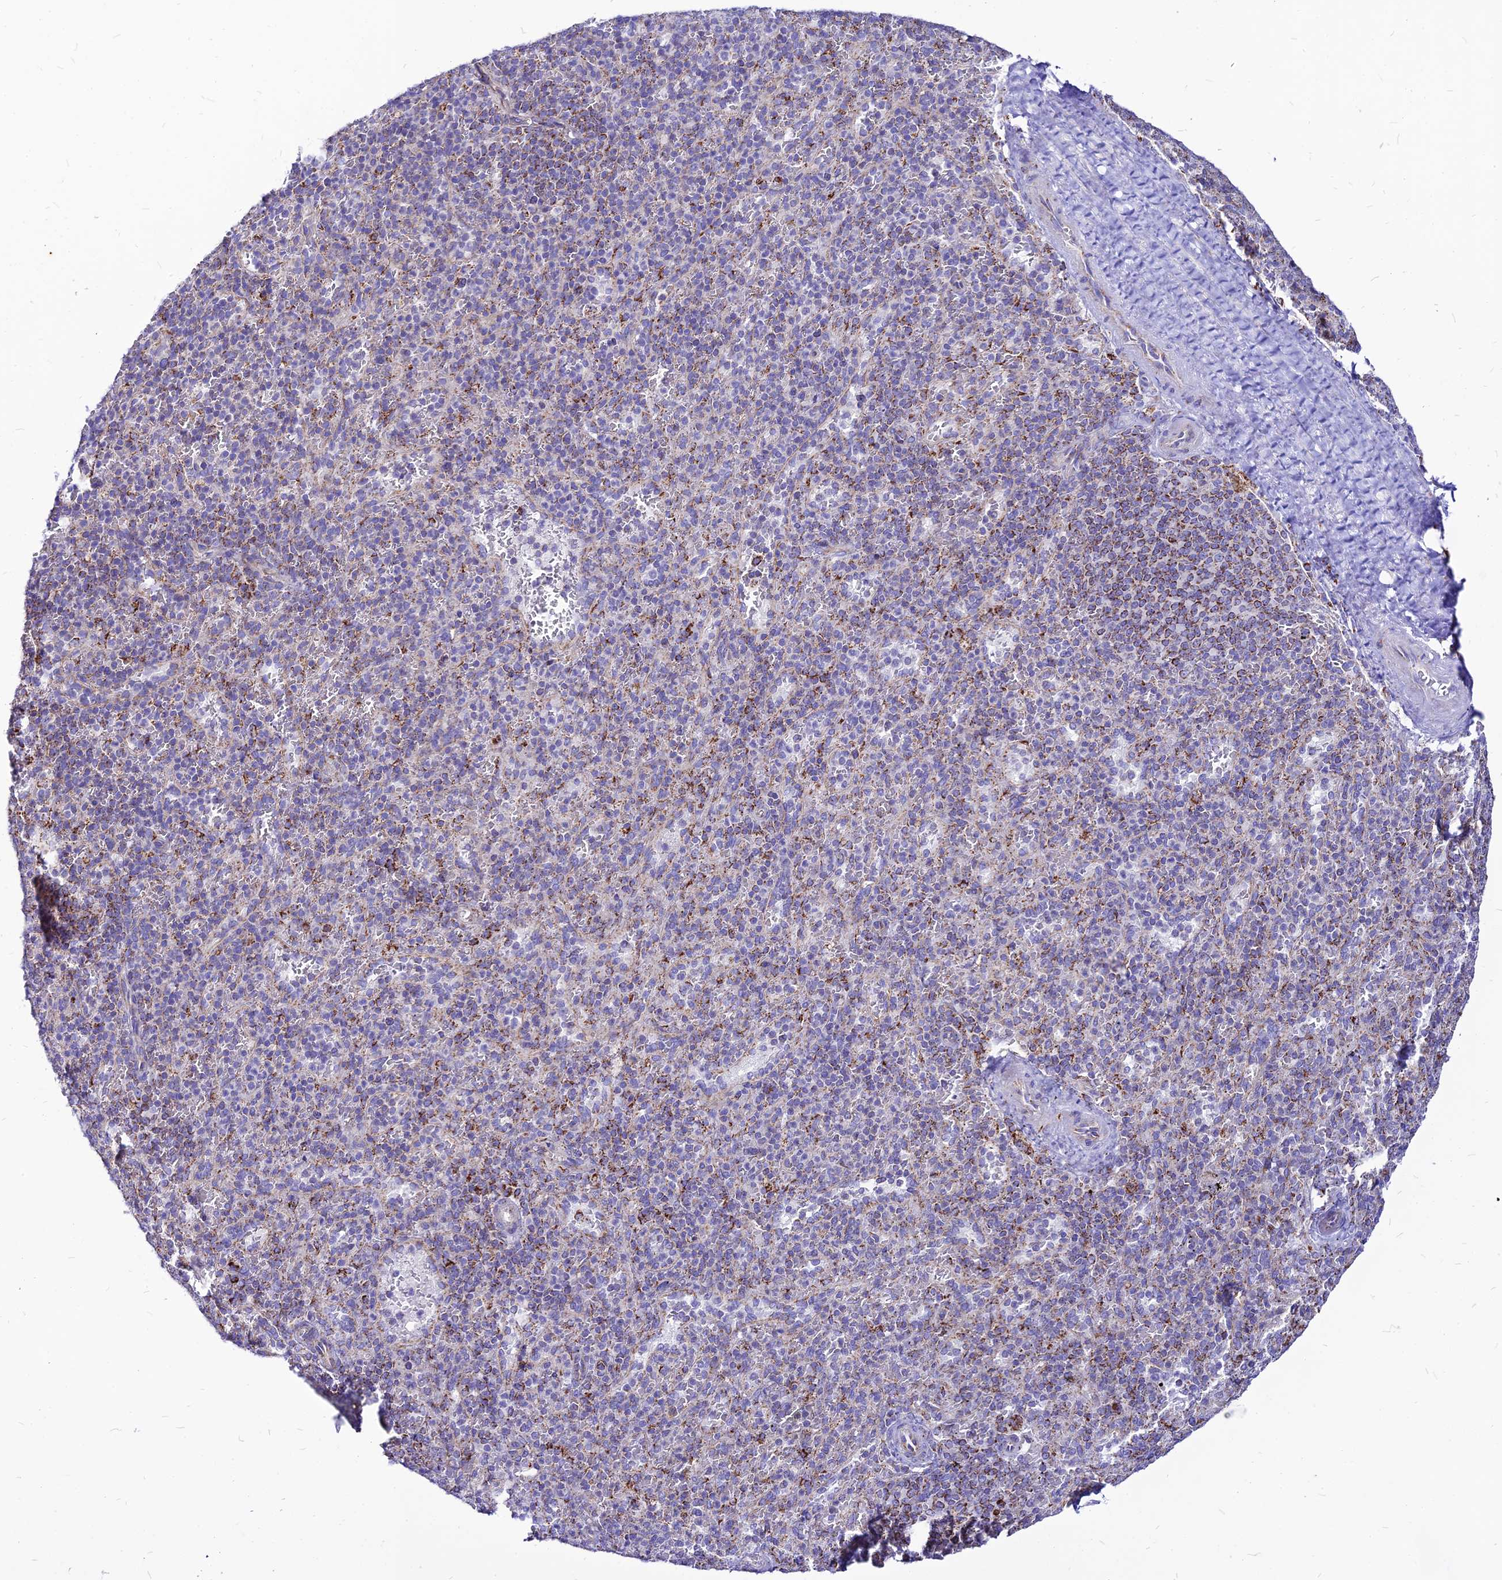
{"staining": {"intensity": "negative", "quantity": "none", "location": "none"}, "tissue": "spleen", "cell_type": "Cells in red pulp", "image_type": "normal", "snomed": [{"axis": "morphology", "description": "Normal tissue, NOS"}, {"axis": "topography", "description": "Spleen"}], "caption": "IHC photomicrograph of normal human spleen stained for a protein (brown), which demonstrates no expression in cells in red pulp. The staining is performed using DAB brown chromogen with nuclei counter-stained in using hematoxylin.", "gene": "ECI1", "patient": {"sex": "male", "age": 82}}